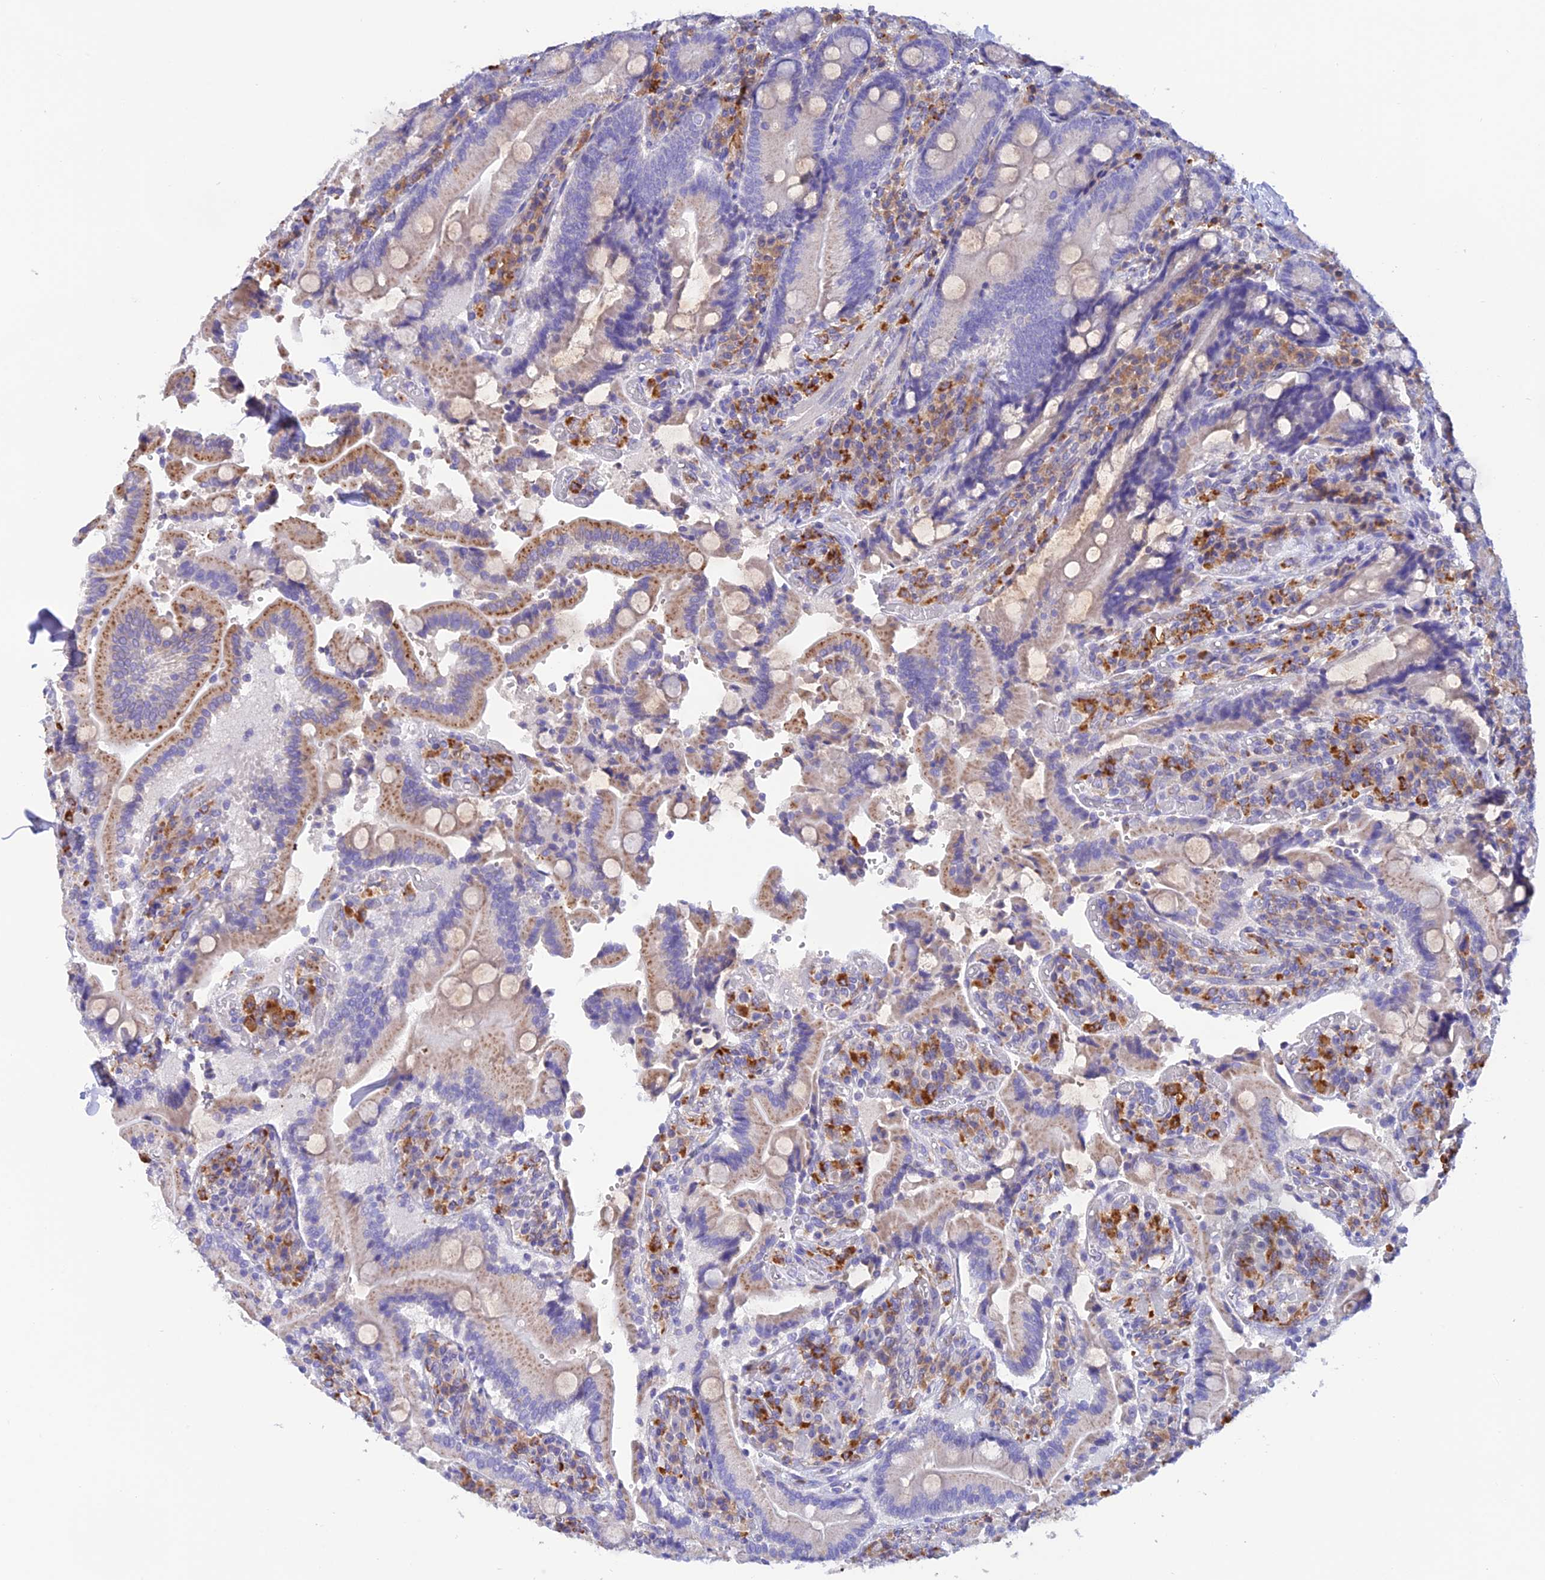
{"staining": {"intensity": "moderate", "quantity": "<25%", "location": "cytoplasmic/membranous"}, "tissue": "duodenum", "cell_type": "Glandular cells", "image_type": "normal", "snomed": [{"axis": "morphology", "description": "Normal tissue, NOS"}, {"axis": "topography", "description": "Duodenum"}], "caption": "Protein analysis of normal duodenum demonstrates moderate cytoplasmic/membranous staining in about <25% of glandular cells.", "gene": "ENSG00000255439", "patient": {"sex": "female", "age": 62}}